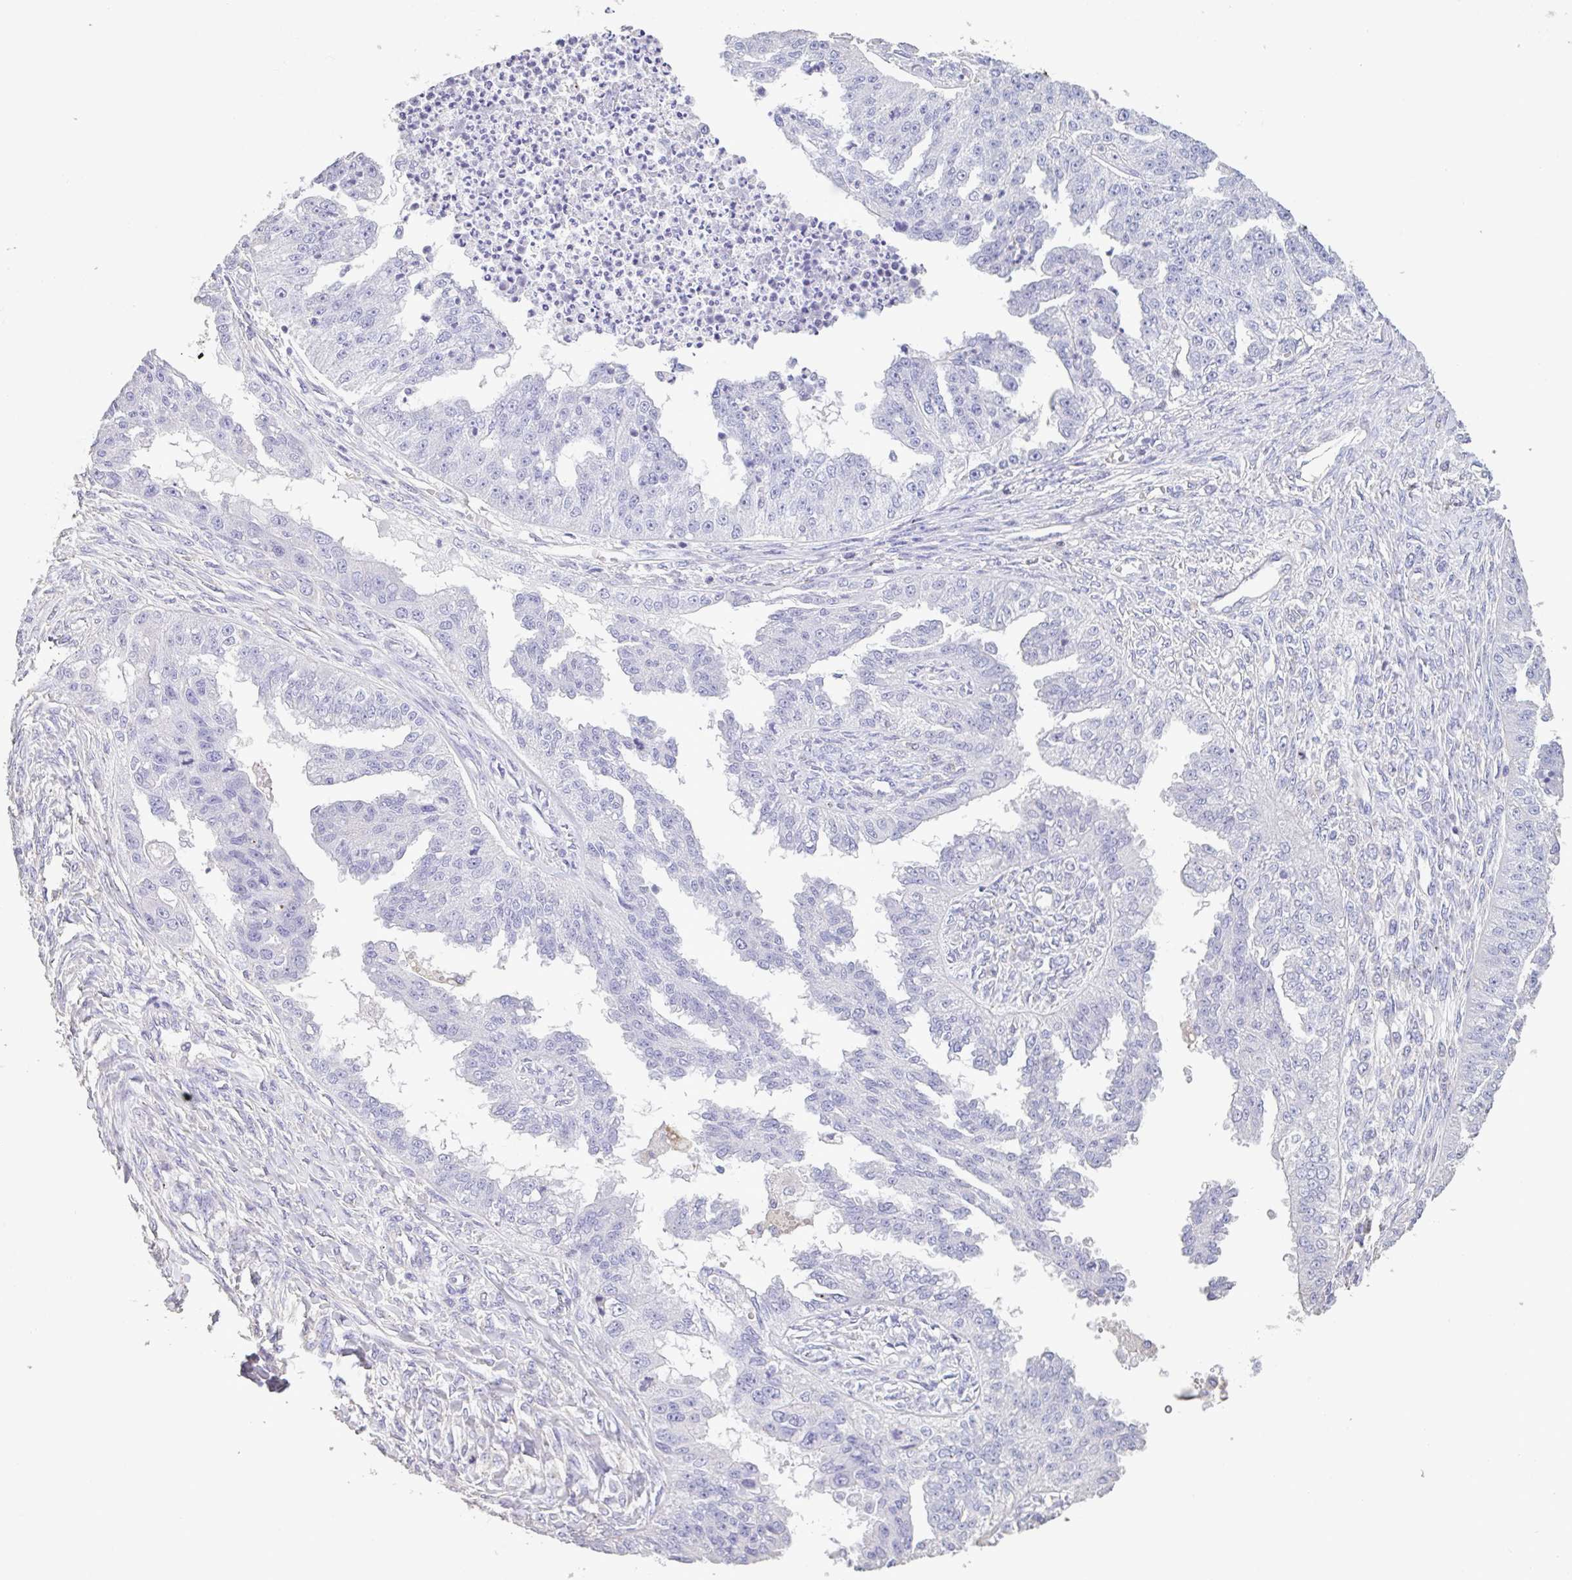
{"staining": {"intensity": "negative", "quantity": "none", "location": "none"}, "tissue": "ovarian cancer", "cell_type": "Tumor cells", "image_type": "cancer", "snomed": [{"axis": "morphology", "description": "Cystadenocarcinoma, serous, NOS"}, {"axis": "topography", "description": "Ovary"}], "caption": "Protein analysis of ovarian cancer (serous cystadenocarcinoma) displays no significant expression in tumor cells.", "gene": "CHMP5", "patient": {"sex": "female", "age": 58}}